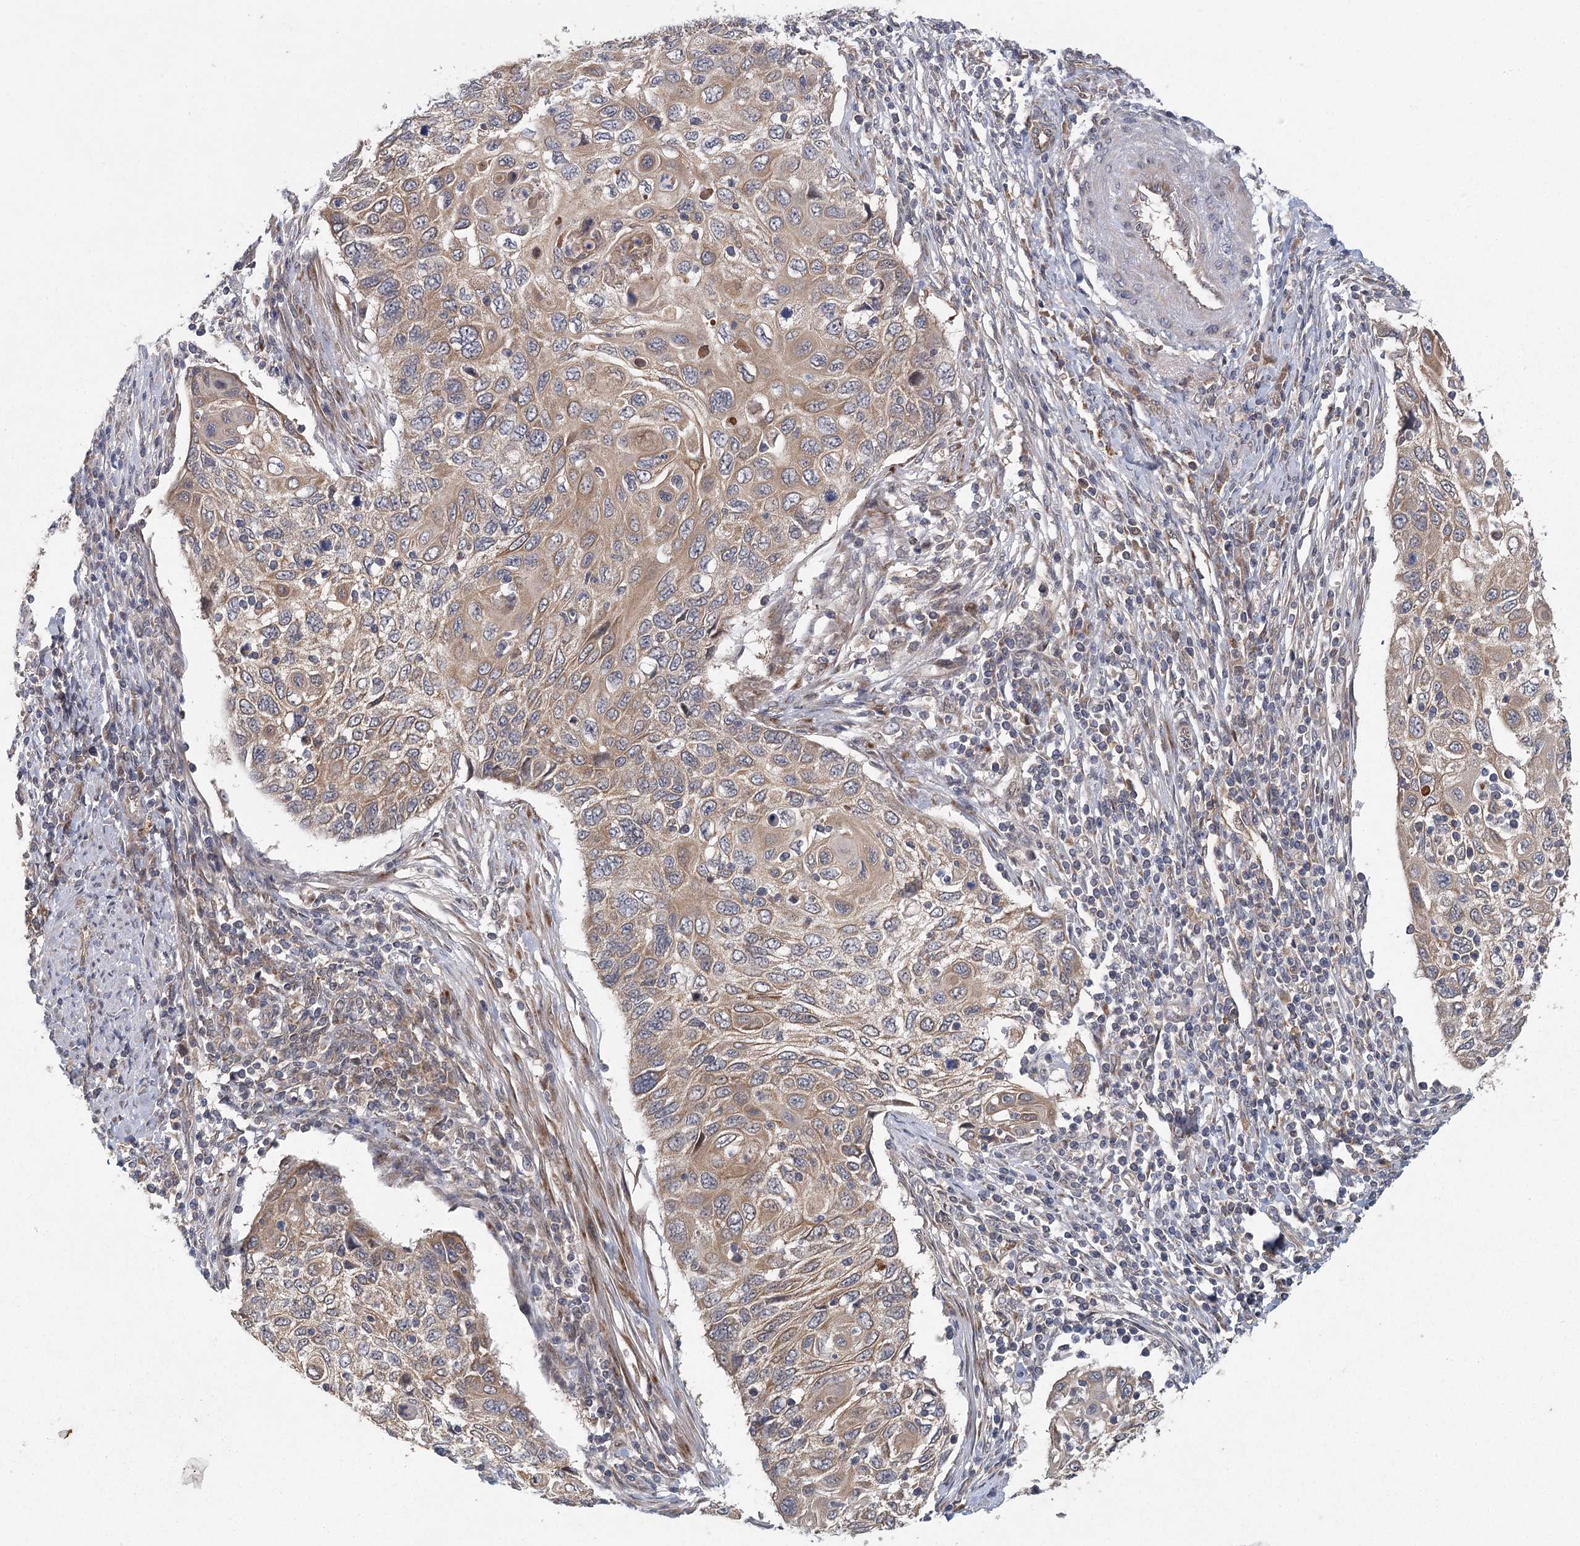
{"staining": {"intensity": "moderate", "quantity": ">75%", "location": "cytoplasmic/membranous"}, "tissue": "cervical cancer", "cell_type": "Tumor cells", "image_type": "cancer", "snomed": [{"axis": "morphology", "description": "Squamous cell carcinoma, NOS"}, {"axis": "topography", "description": "Cervix"}], "caption": "Immunohistochemistry (IHC) of cervical cancer exhibits medium levels of moderate cytoplasmic/membranous staining in approximately >75% of tumor cells.", "gene": "LRRC14B", "patient": {"sex": "female", "age": 70}}